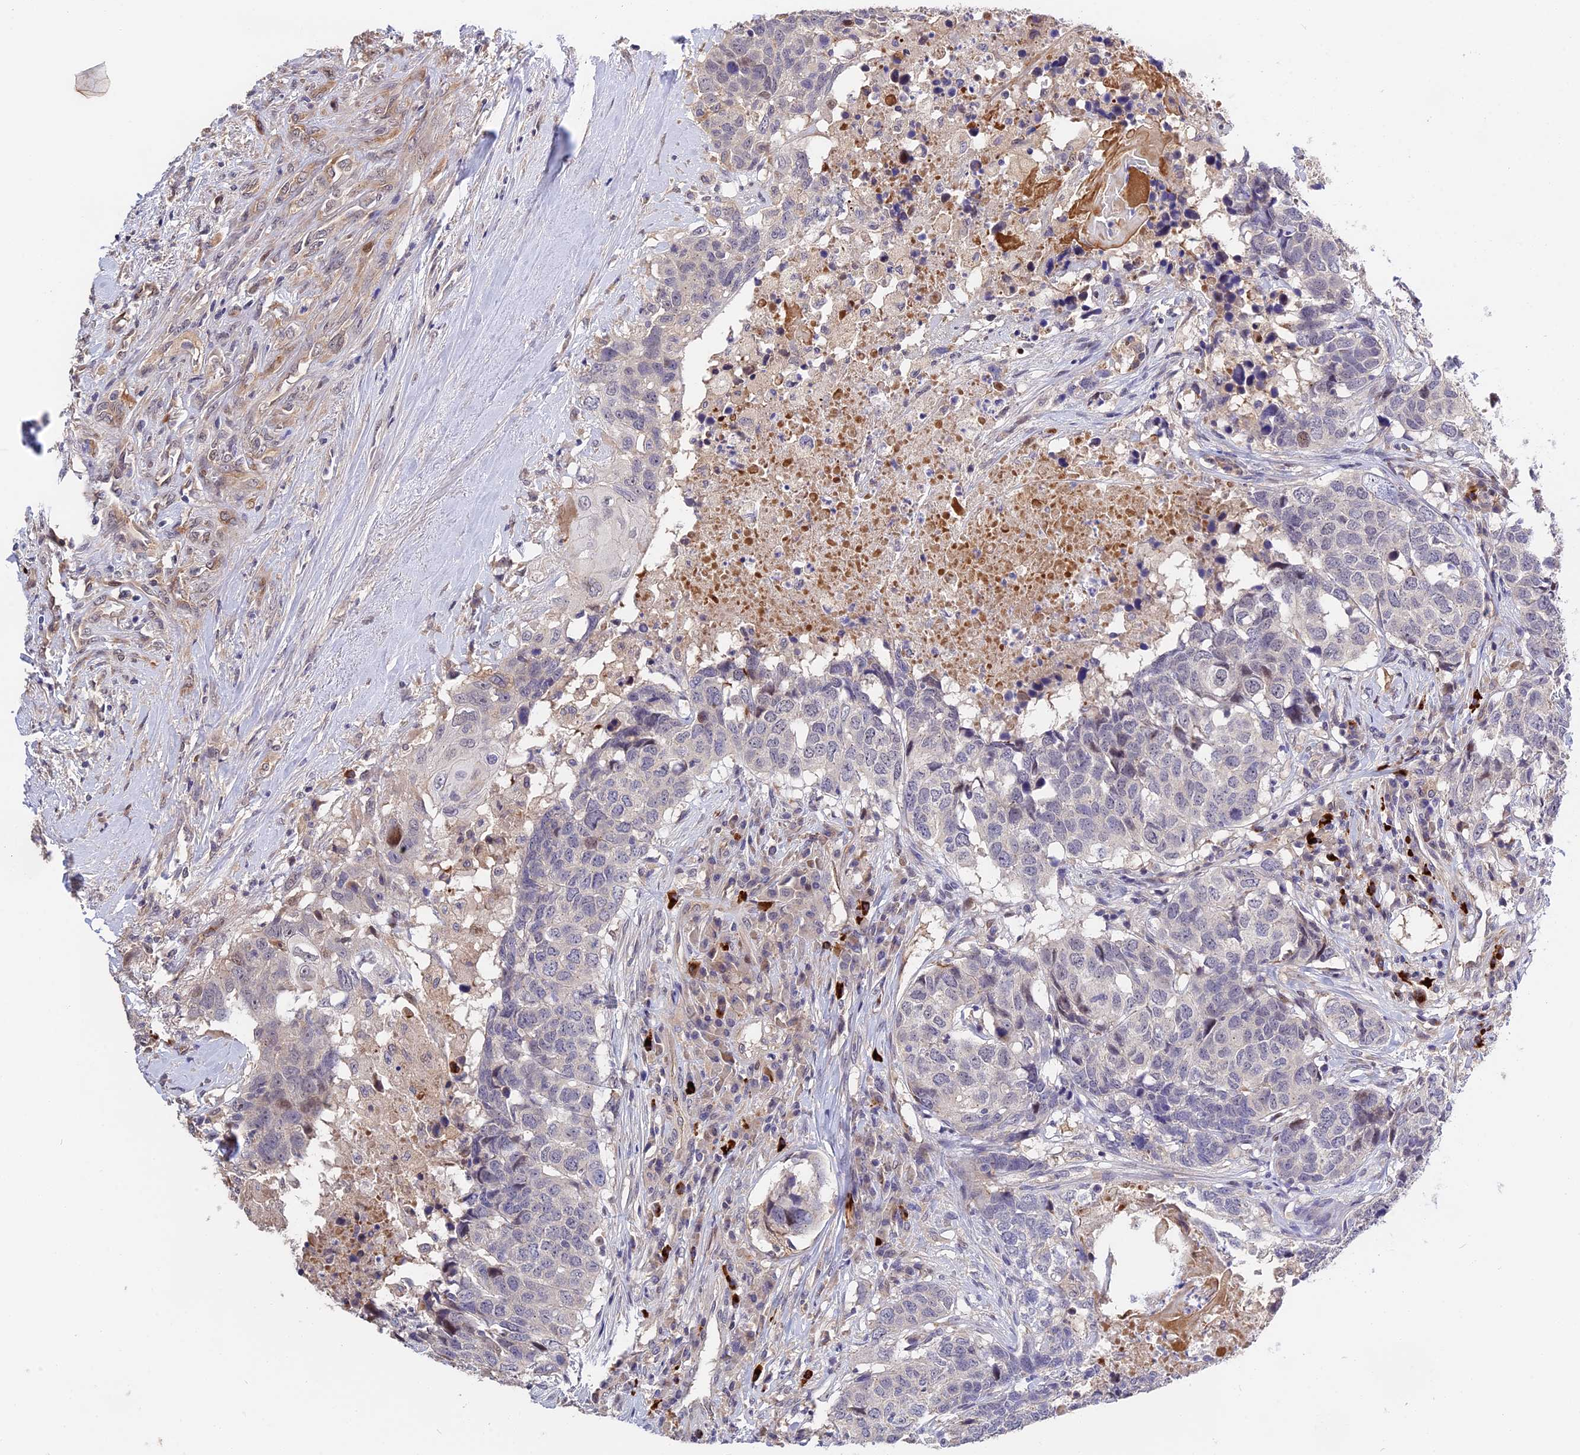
{"staining": {"intensity": "negative", "quantity": "none", "location": "none"}, "tissue": "head and neck cancer", "cell_type": "Tumor cells", "image_type": "cancer", "snomed": [{"axis": "morphology", "description": "Squamous cell carcinoma, NOS"}, {"axis": "topography", "description": "Head-Neck"}], "caption": "IHC histopathology image of human head and neck cancer stained for a protein (brown), which exhibits no expression in tumor cells.", "gene": "MFSD2A", "patient": {"sex": "male", "age": 66}}